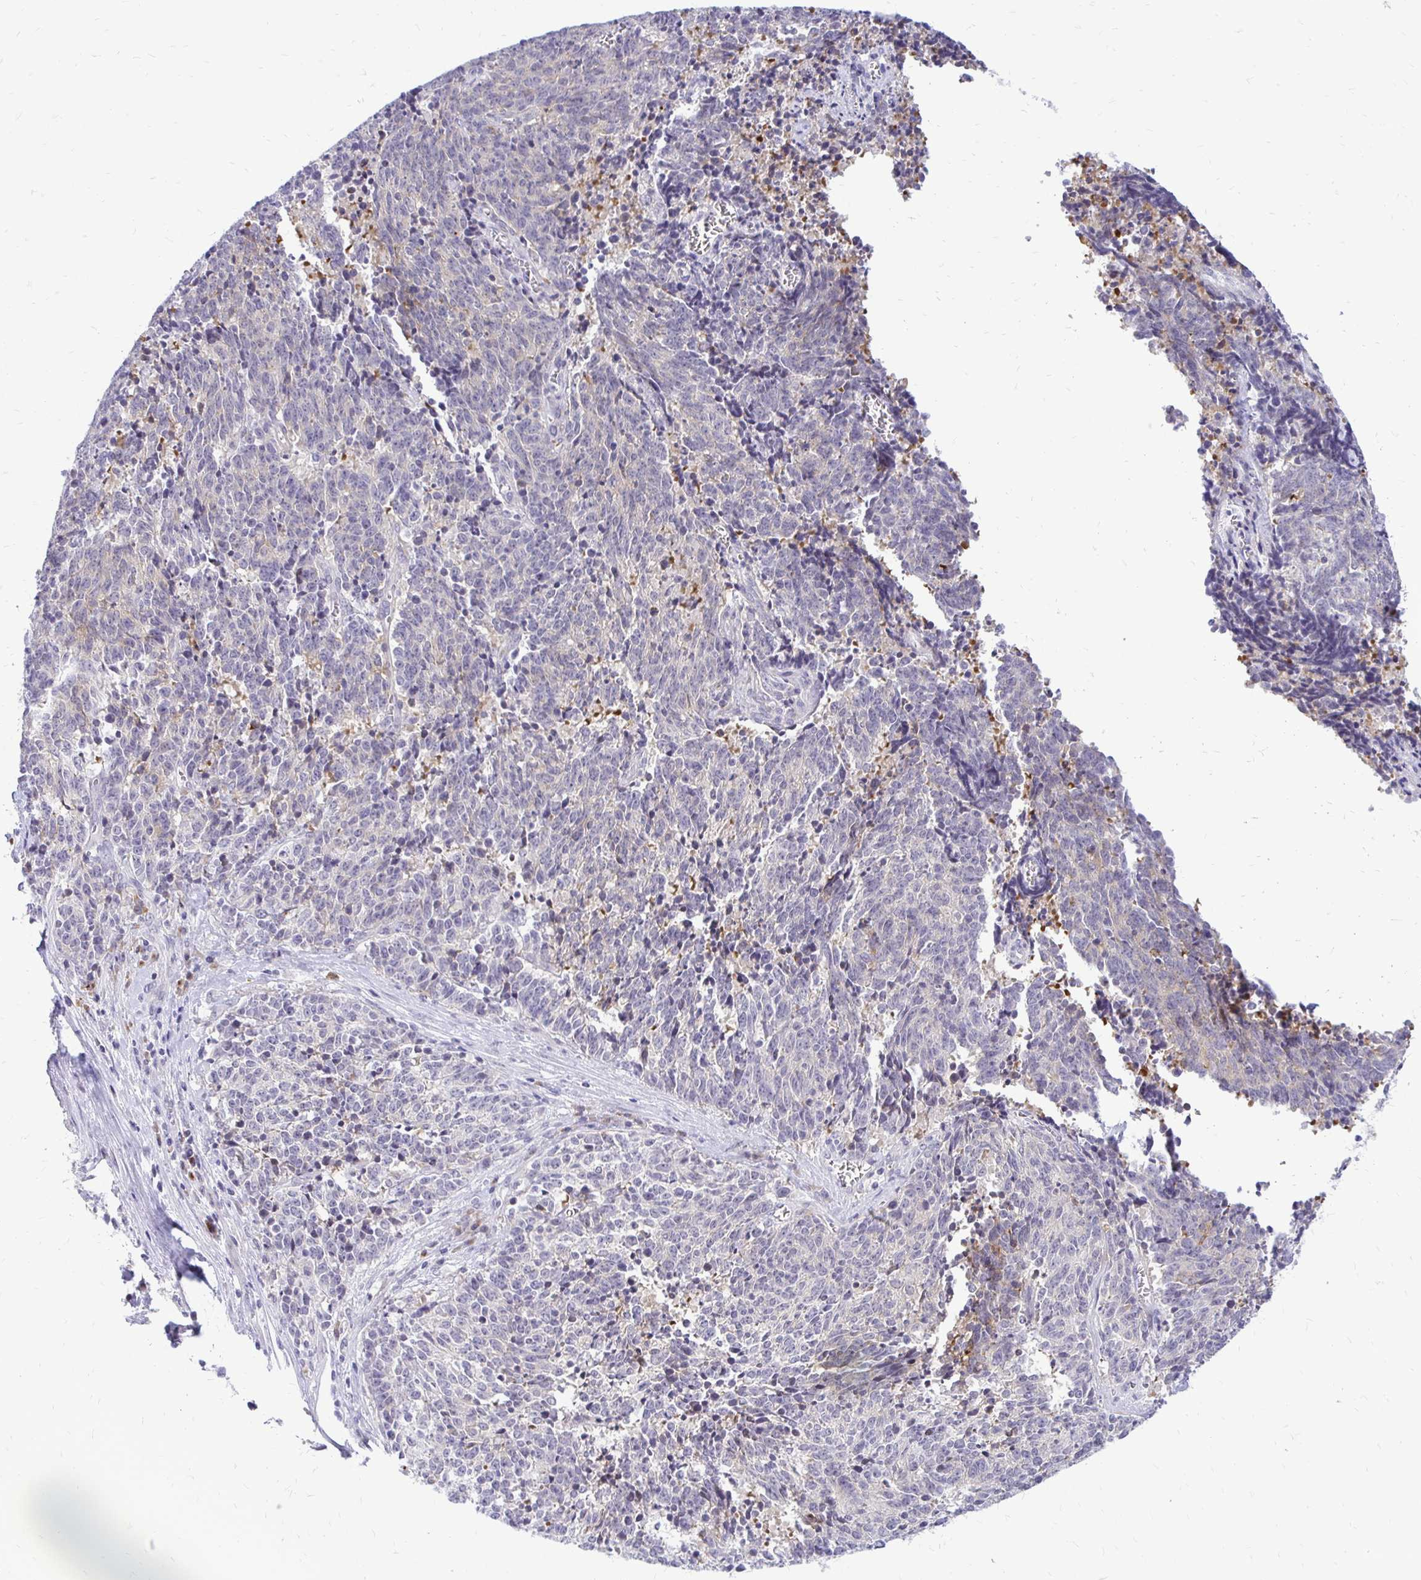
{"staining": {"intensity": "negative", "quantity": "none", "location": "none"}, "tissue": "cervical cancer", "cell_type": "Tumor cells", "image_type": "cancer", "snomed": [{"axis": "morphology", "description": "Squamous cell carcinoma, NOS"}, {"axis": "topography", "description": "Cervix"}], "caption": "DAB immunohistochemical staining of human cervical cancer (squamous cell carcinoma) exhibits no significant staining in tumor cells.", "gene": "EPYC", "patient": {"sex": "female", "age": 29}}